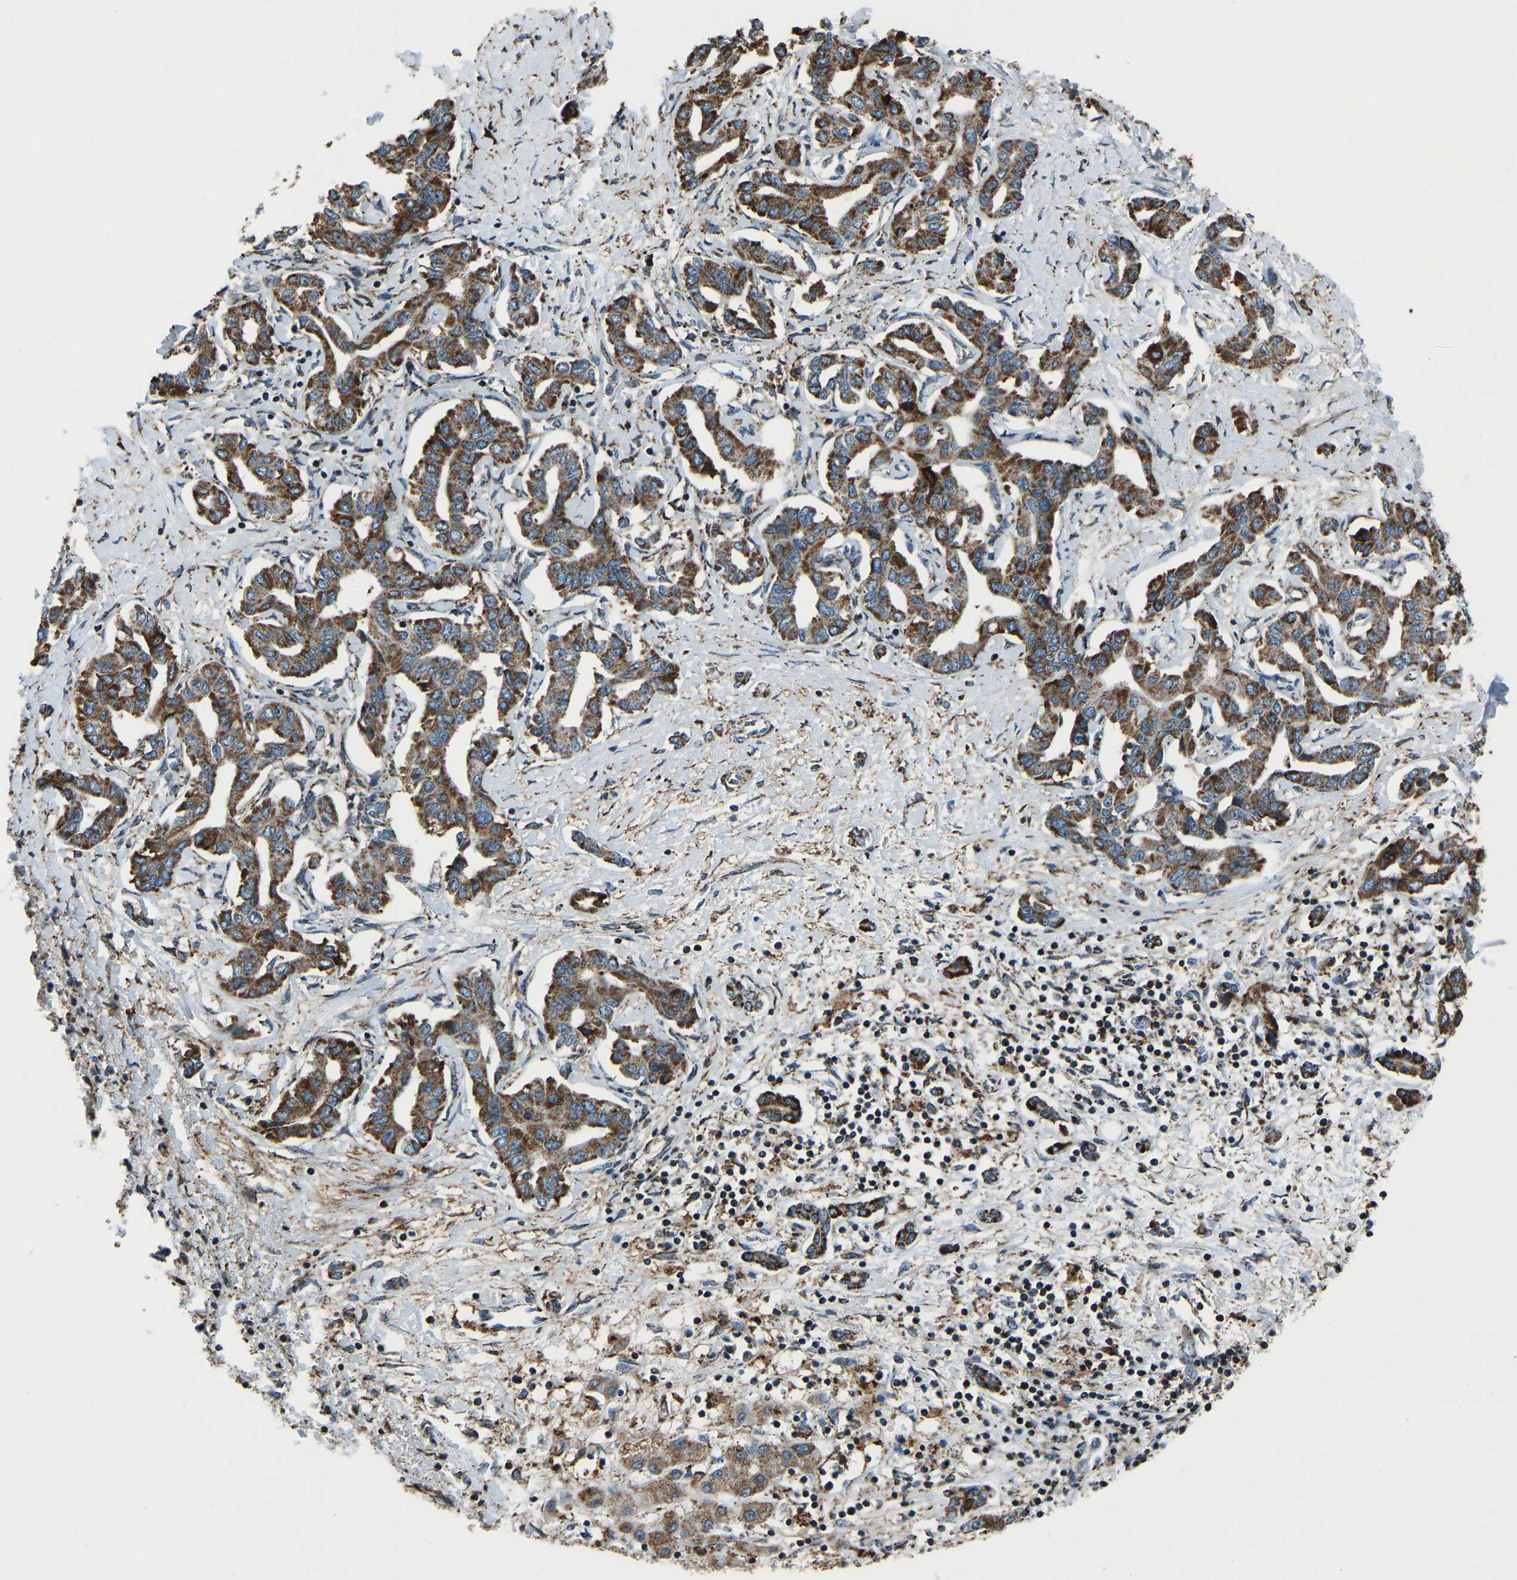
{"staining": {"intensity": "strong", "quantity": ">75%", "location": "cytoplasmic/membranous"}, "tissue": "liver cancer", "cell_type": "Tumor cells", "image_type": "cancer", "snomed": [{"axis": "morphology", "description": "Cholangiocarcinoma"}, {"axis": "topography", "description": "Liver"}], "caption": "Brown immunohistochemical staining in liver cancer exhibits strong cytoplasmic/membranous positivity in approximately >75% of tumor cells.", "gene": "RBM33", "patient": {"sex": "male", "age": 59}}